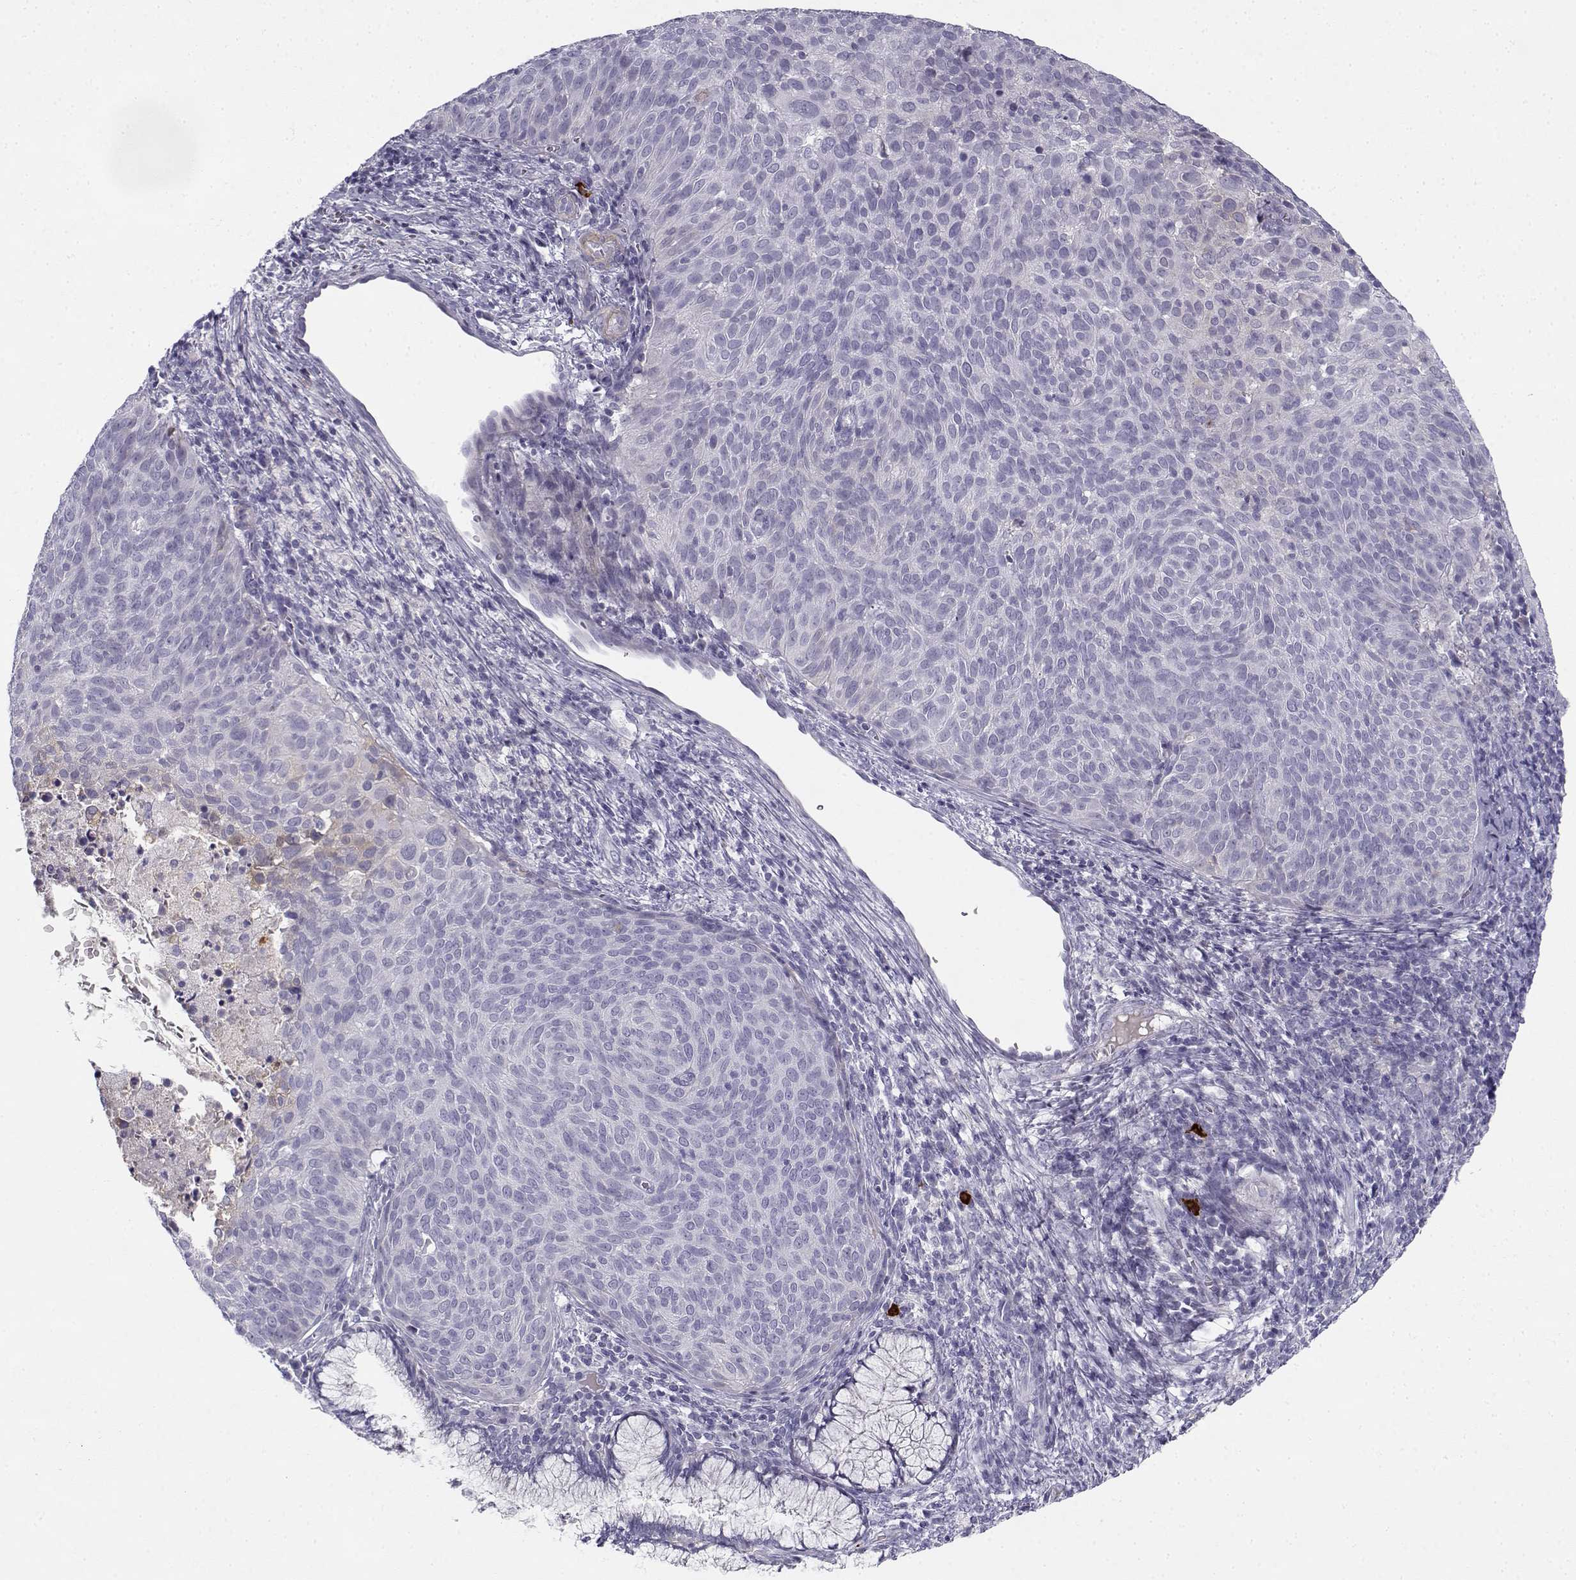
{"staining": {"intensity": "negative", "quantity": "none", "location": "none"}, "tissue": "cervical cancer", "cell_type": "Tumor cells", "image_type": "cancer", "snomed": [{"axis": "morphology", "description": "Squamous cell carcinoma, NOS"}, {"axis": "topography", "description": "Cervix"}], "caption": "This is an immunohistochemistry photomicrograph of human cervical cancer (squamous cell carcinoma). There is no positivity in tumor cells.", "gene": "CREB3L3", "patient": {"sex": "female", "age": 39}}